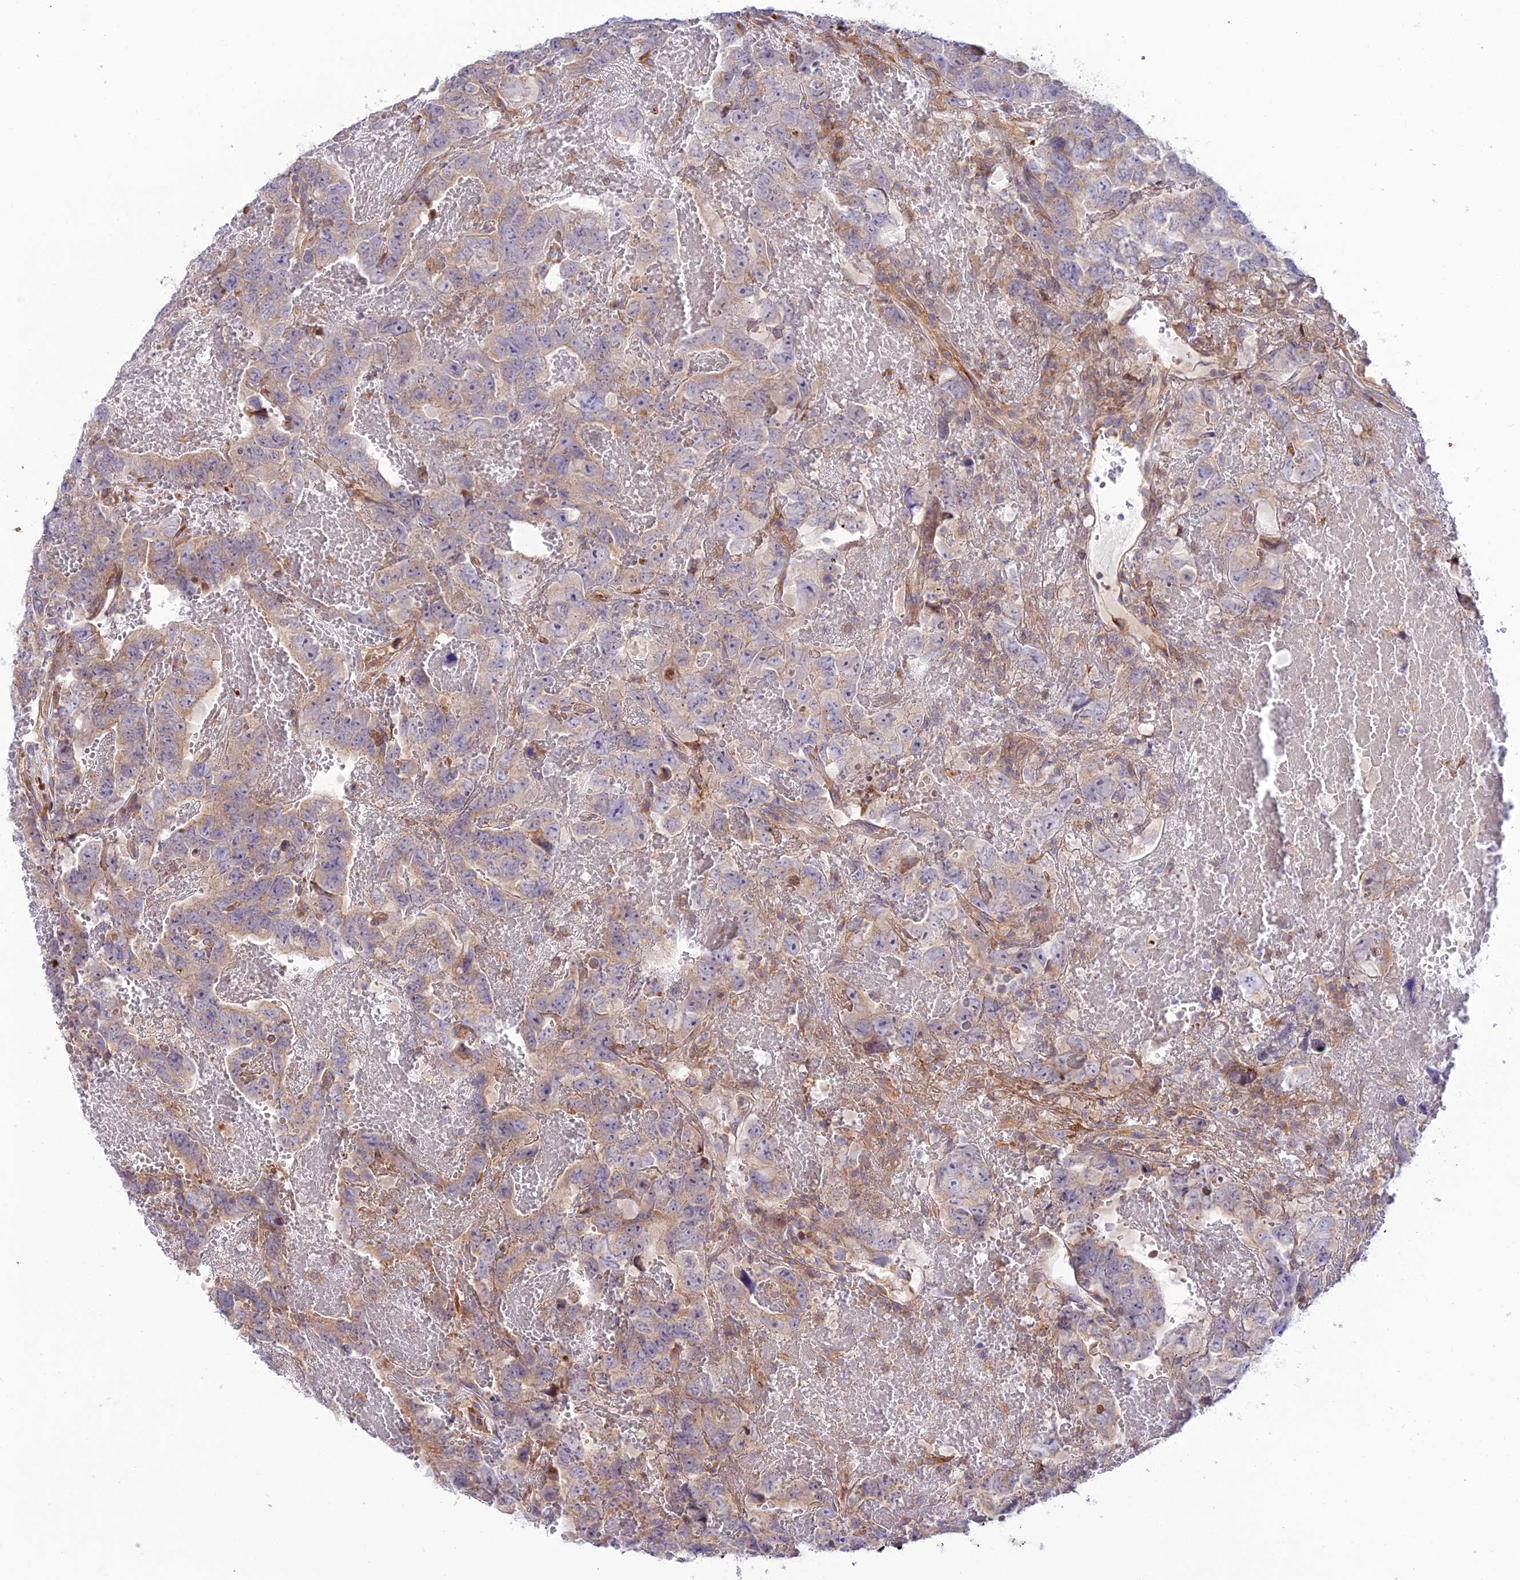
{"staining": {"intensity": "weak", "quantity": "25%-75%", "location": "cytoplasmic/membranous"}, "tissue": "testis cancer", "cell_type": "Tumor cells", "image_type": "cancer", "snomed": [{"axis": "morphology", "description": "Carcinoma, Embryonal, NOS"}, {"axis": "topography", "description": "Testis"}], "caption": "A photomicrograph of human embryonal carcinoma (testis) stained for a protein exhibits weak cytoplasmic/membranous brown staining in tumor cells. (Brightfield microscopy of DAB IHC at high magnification).", "gene": "PIMREG", "patient": {"sex": "male", "age": 45}}